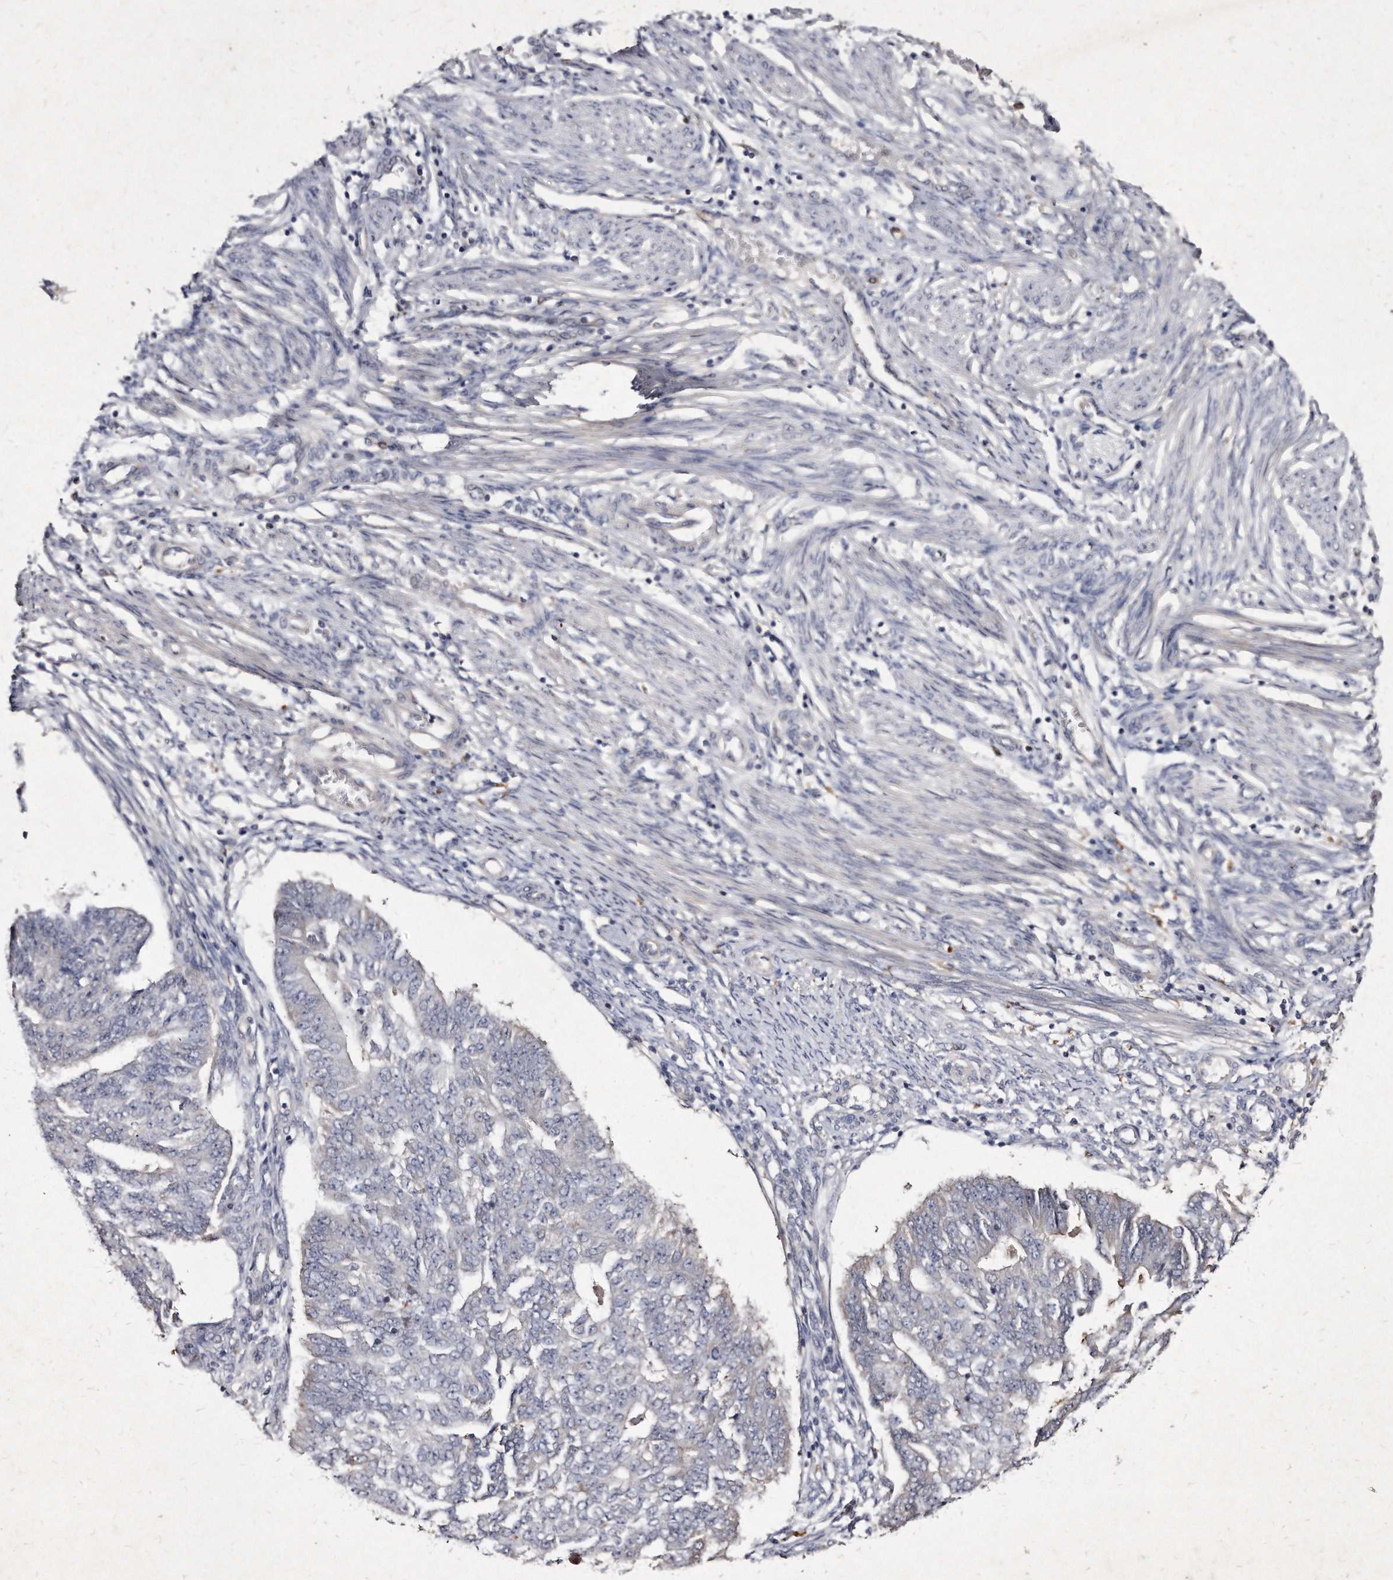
{"staining": {"intensity": "negative", "quantity": "none", "location": "none"}, "tissue": "endometrial cancer", "cell_type": "Tumor cells", "image_type": "cancer", "snomed": [{"axis": "morphology", "description": "Adenocarcinoma, NOS"}, {"axis": "topography", "description": "Endometrium"}], "caption": "Human adenocarcinoma (endometrial) stained for a protein using immunohistochemistry (IHC) displays no positivity in tumor cells.", "gene": "KLHDC3", "patient": {"sex": "female", "age": 32}}